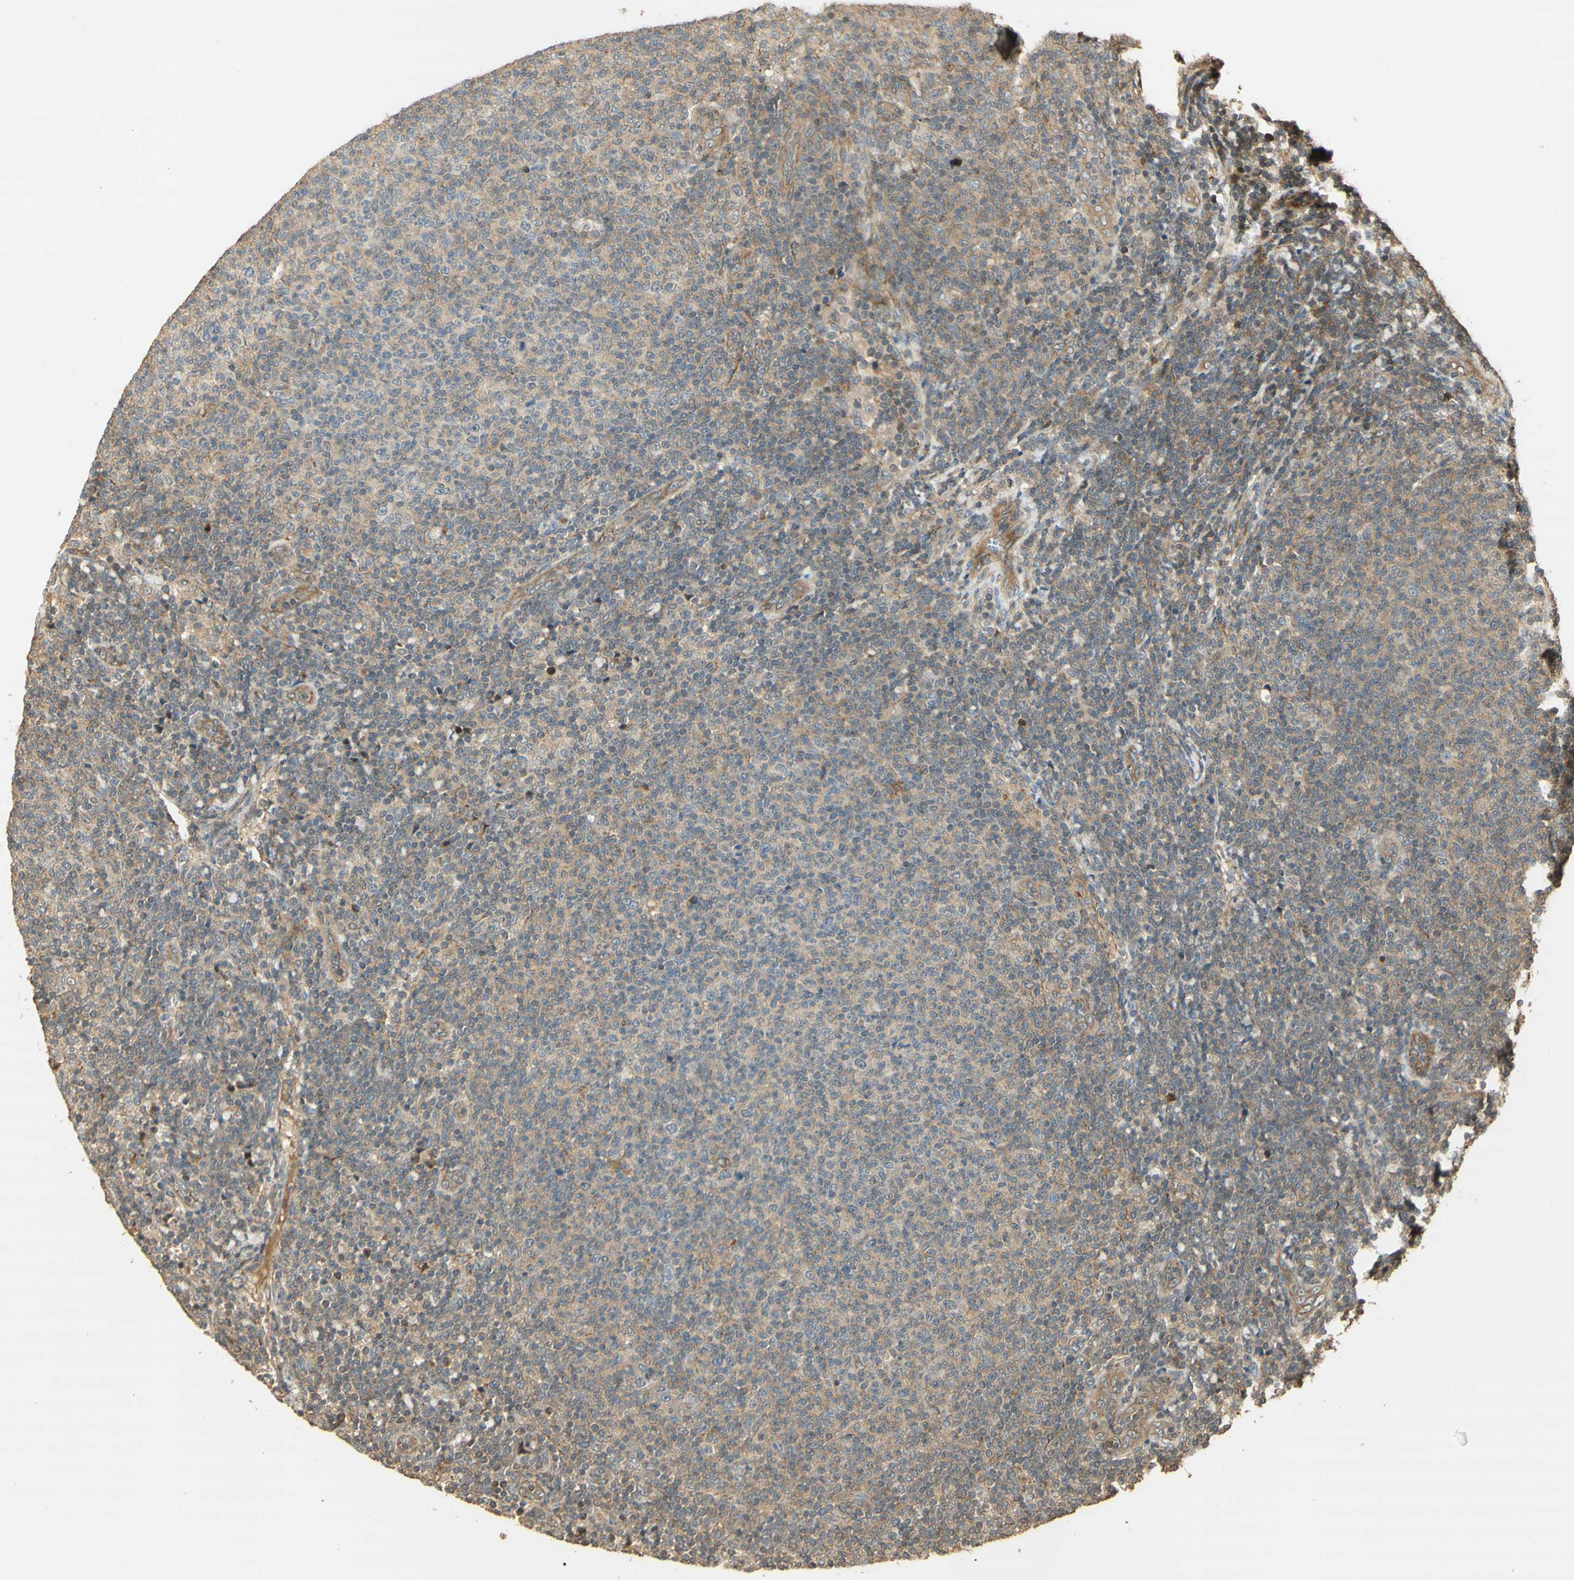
{"staining": {"intensity": "weak", "quantity": ">75%", "location": "cytoplasmic/membranous"}, "tissue": "lymphoma", "cell_type": "Tumor cells", "image_type": "cancer", "snomed": [{"axis": "morphology", "description": "Malignant lymphoma, non-Hodgkin's type, Low grade"}, {"axis": "topography", "description": "Lymph node"}], "caption": "Weak cytoplasmic/membranous protein expression is appreciated in approximately >75% of tumor cells in low-grade malignant lymphoma, non-Hodgkin's type.", "gene": "AGER", "patient": {"sex": "male", "age": 66}}